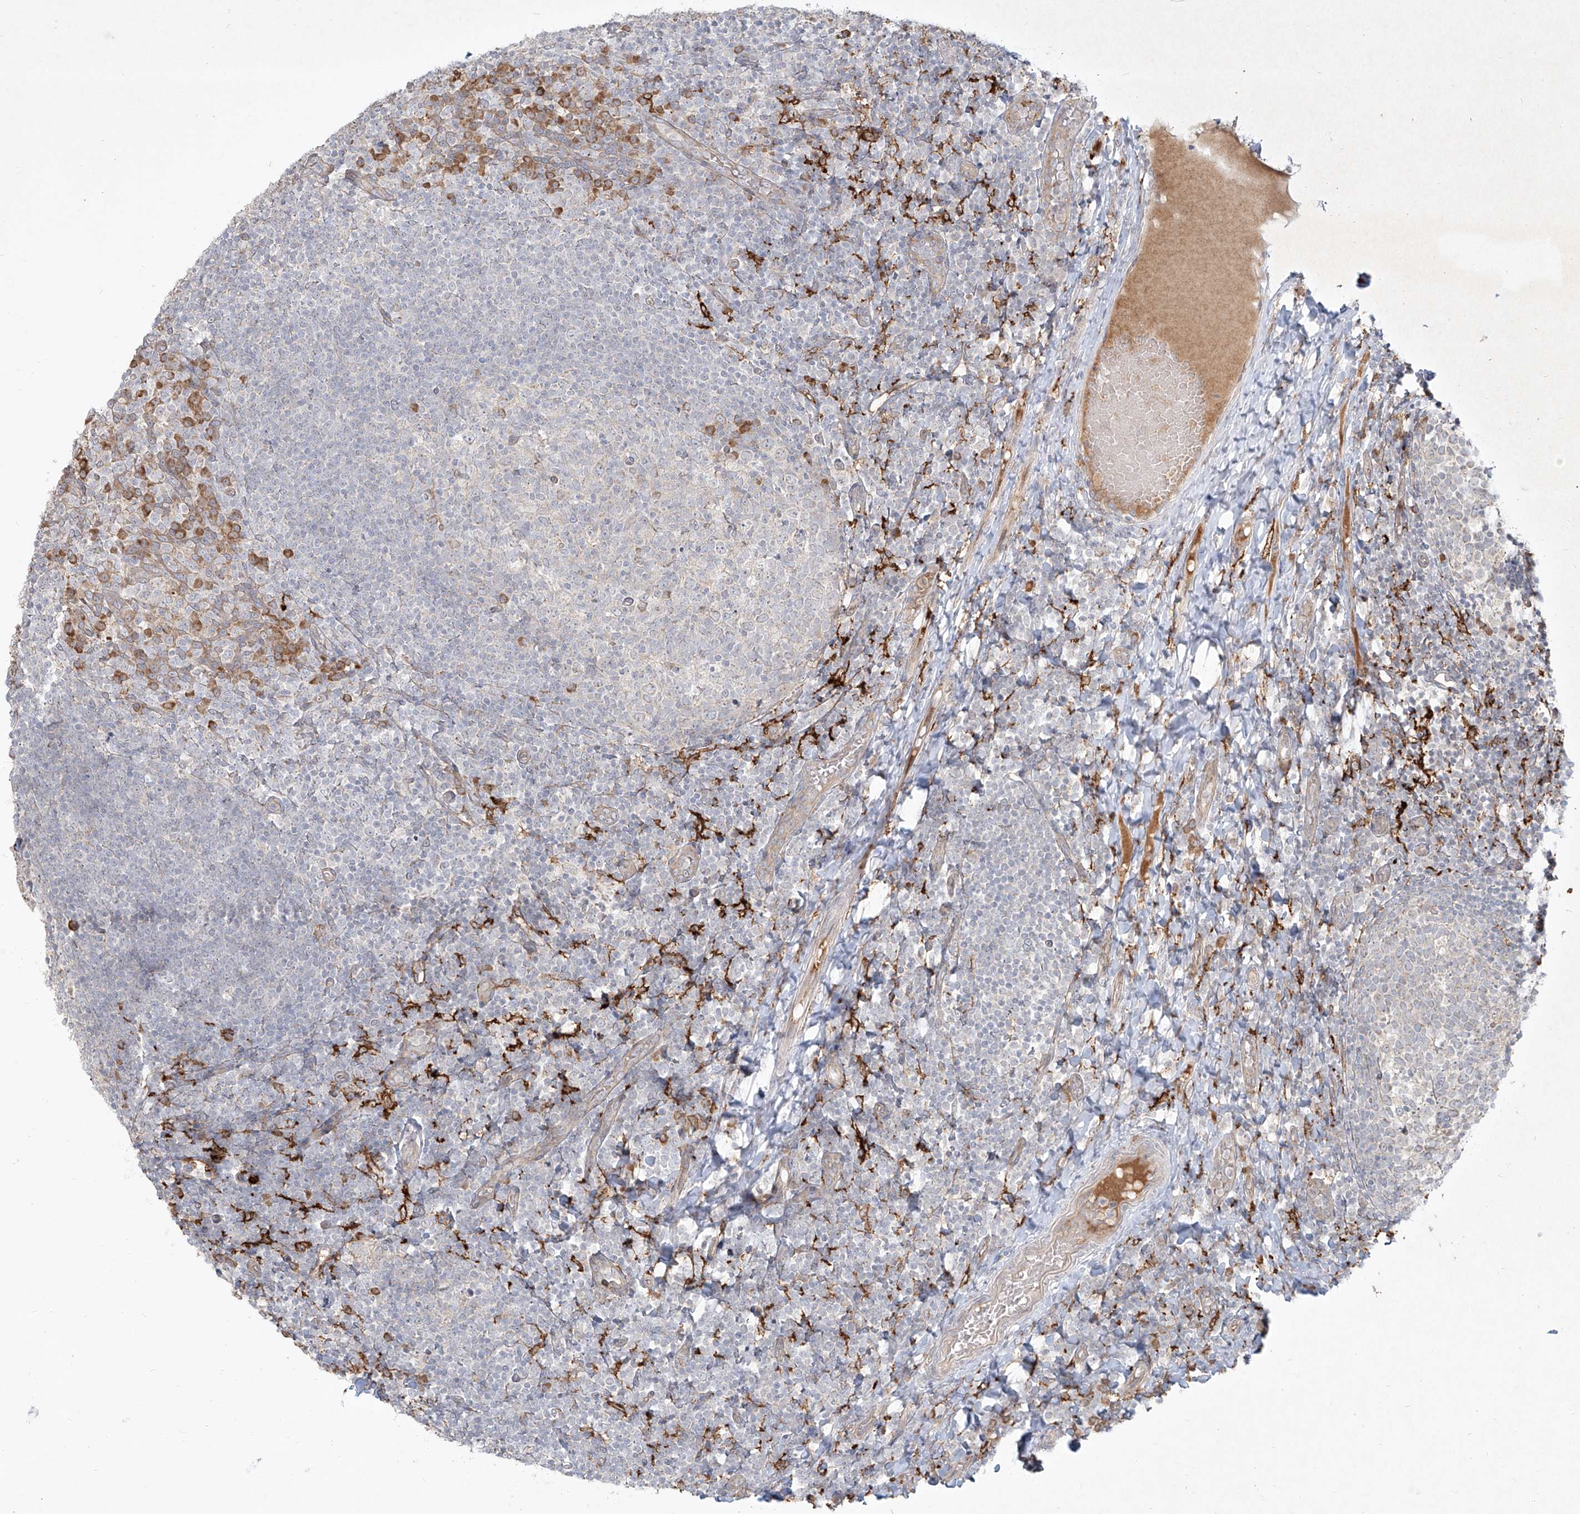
{"staining": {"intensity": "negative", "quantity": "none", "location": "none"}, "tissue": "tonsil", "cell_type": "Germinal center cells", "image_type": "normal", "snomed": [{"axis": "morphology", "description": "Normal tissue, NOS"}, {"axis": "topography", "description": "Tonsil"}], "caption": "Unremarkable tonsil was stained to show a protein in brown. There is no significant staining in germinal center cells.", "gene": "CD209", "patient": {"sex": "female", "age": 19}}